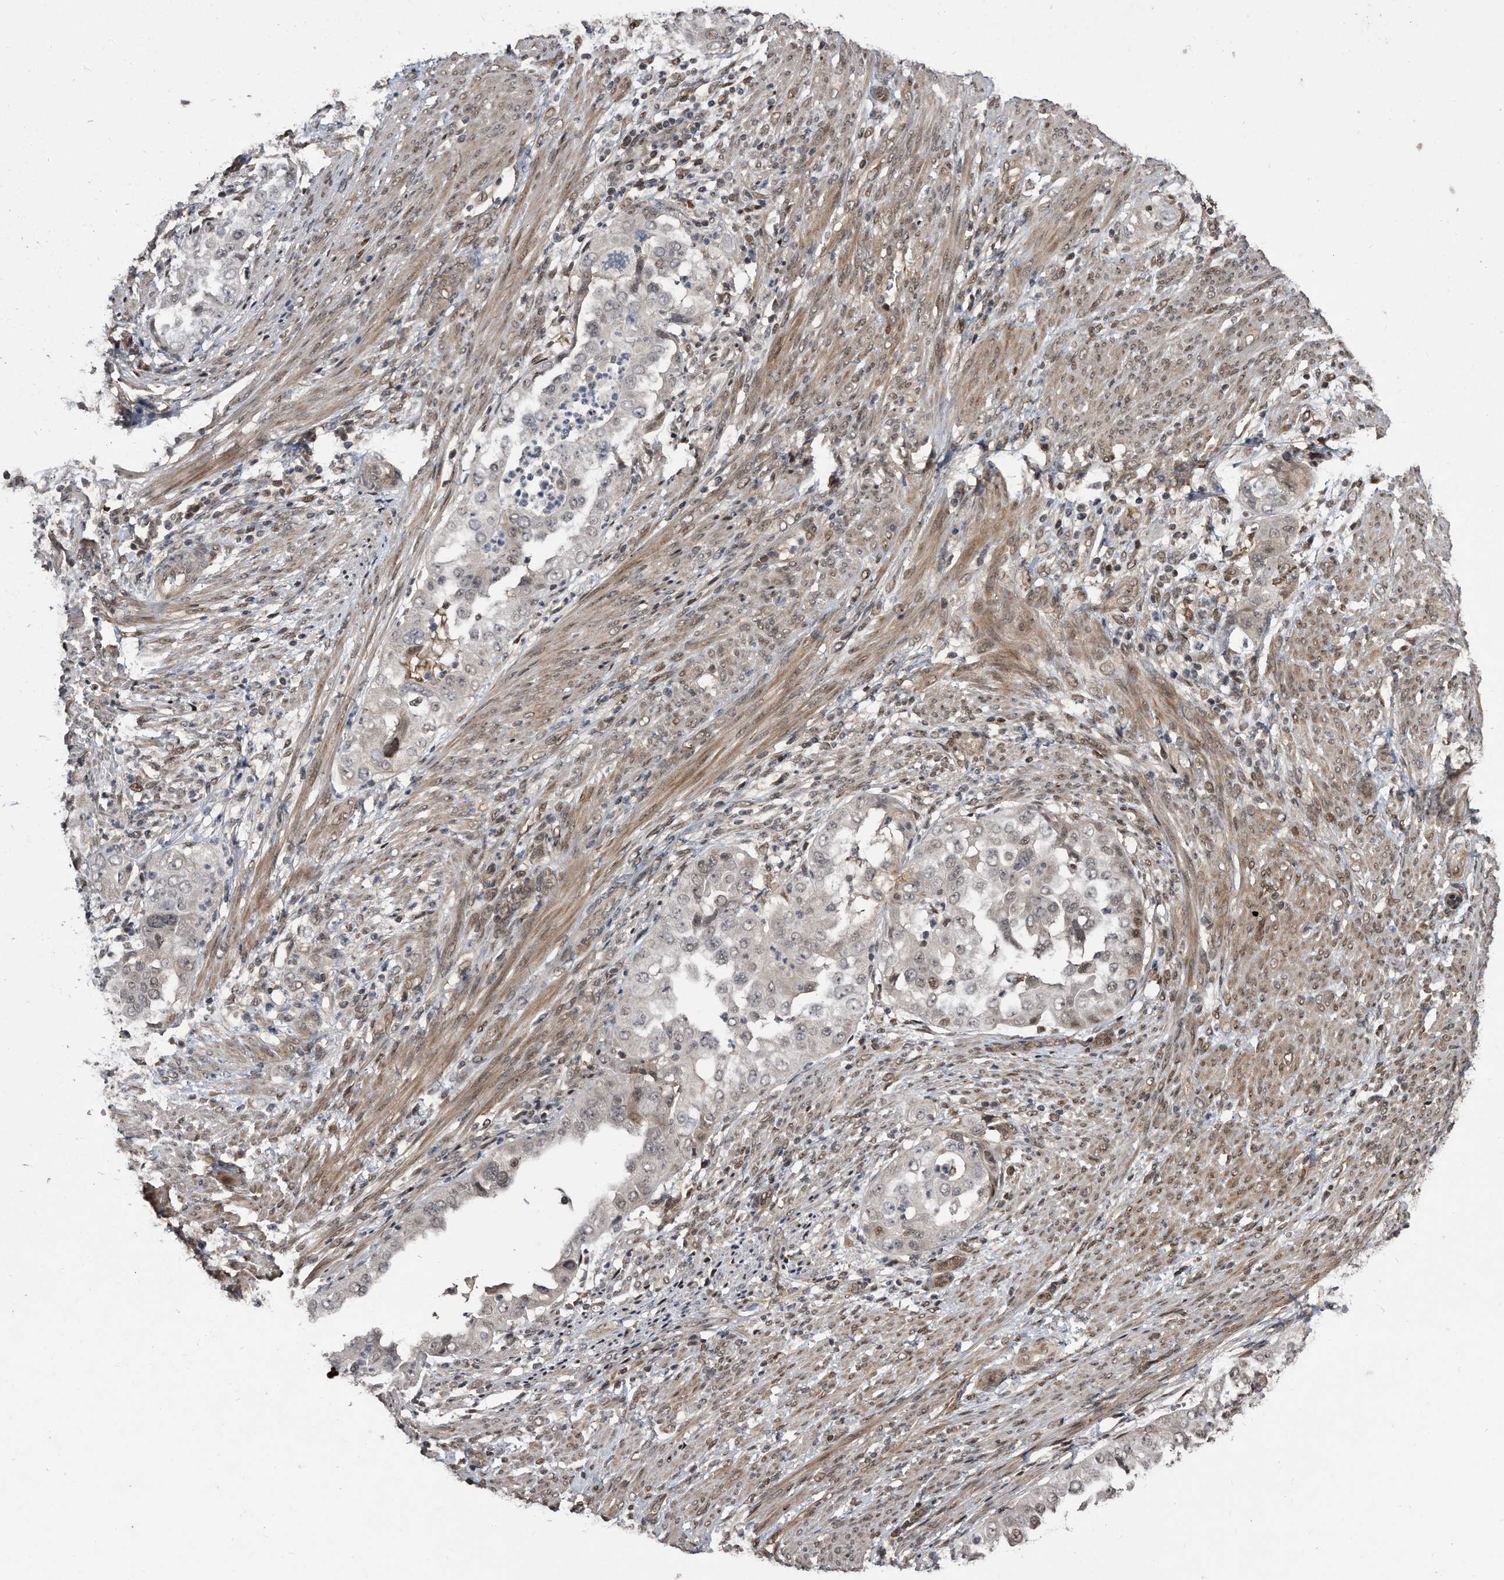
{"staining": {"intensity": "weak", "quantity": "<25%", "location": "nuclear"}, "tissue": "endometrial cancer", "cell_type": "Tumor cells", "image_type": "cancer", "snomed": [{"axis": "morphology", "description": "Adenocarcinoma, NOS"}, {"axis": "topography", "description": "Endometrium"}], "caption": "DAB immunohistochemical staining of endometrial adenocarcinoma shows no significant expression in tumor cells.", "gene": "RAD23B", "patient": {"sex": "female", "age": 85}}